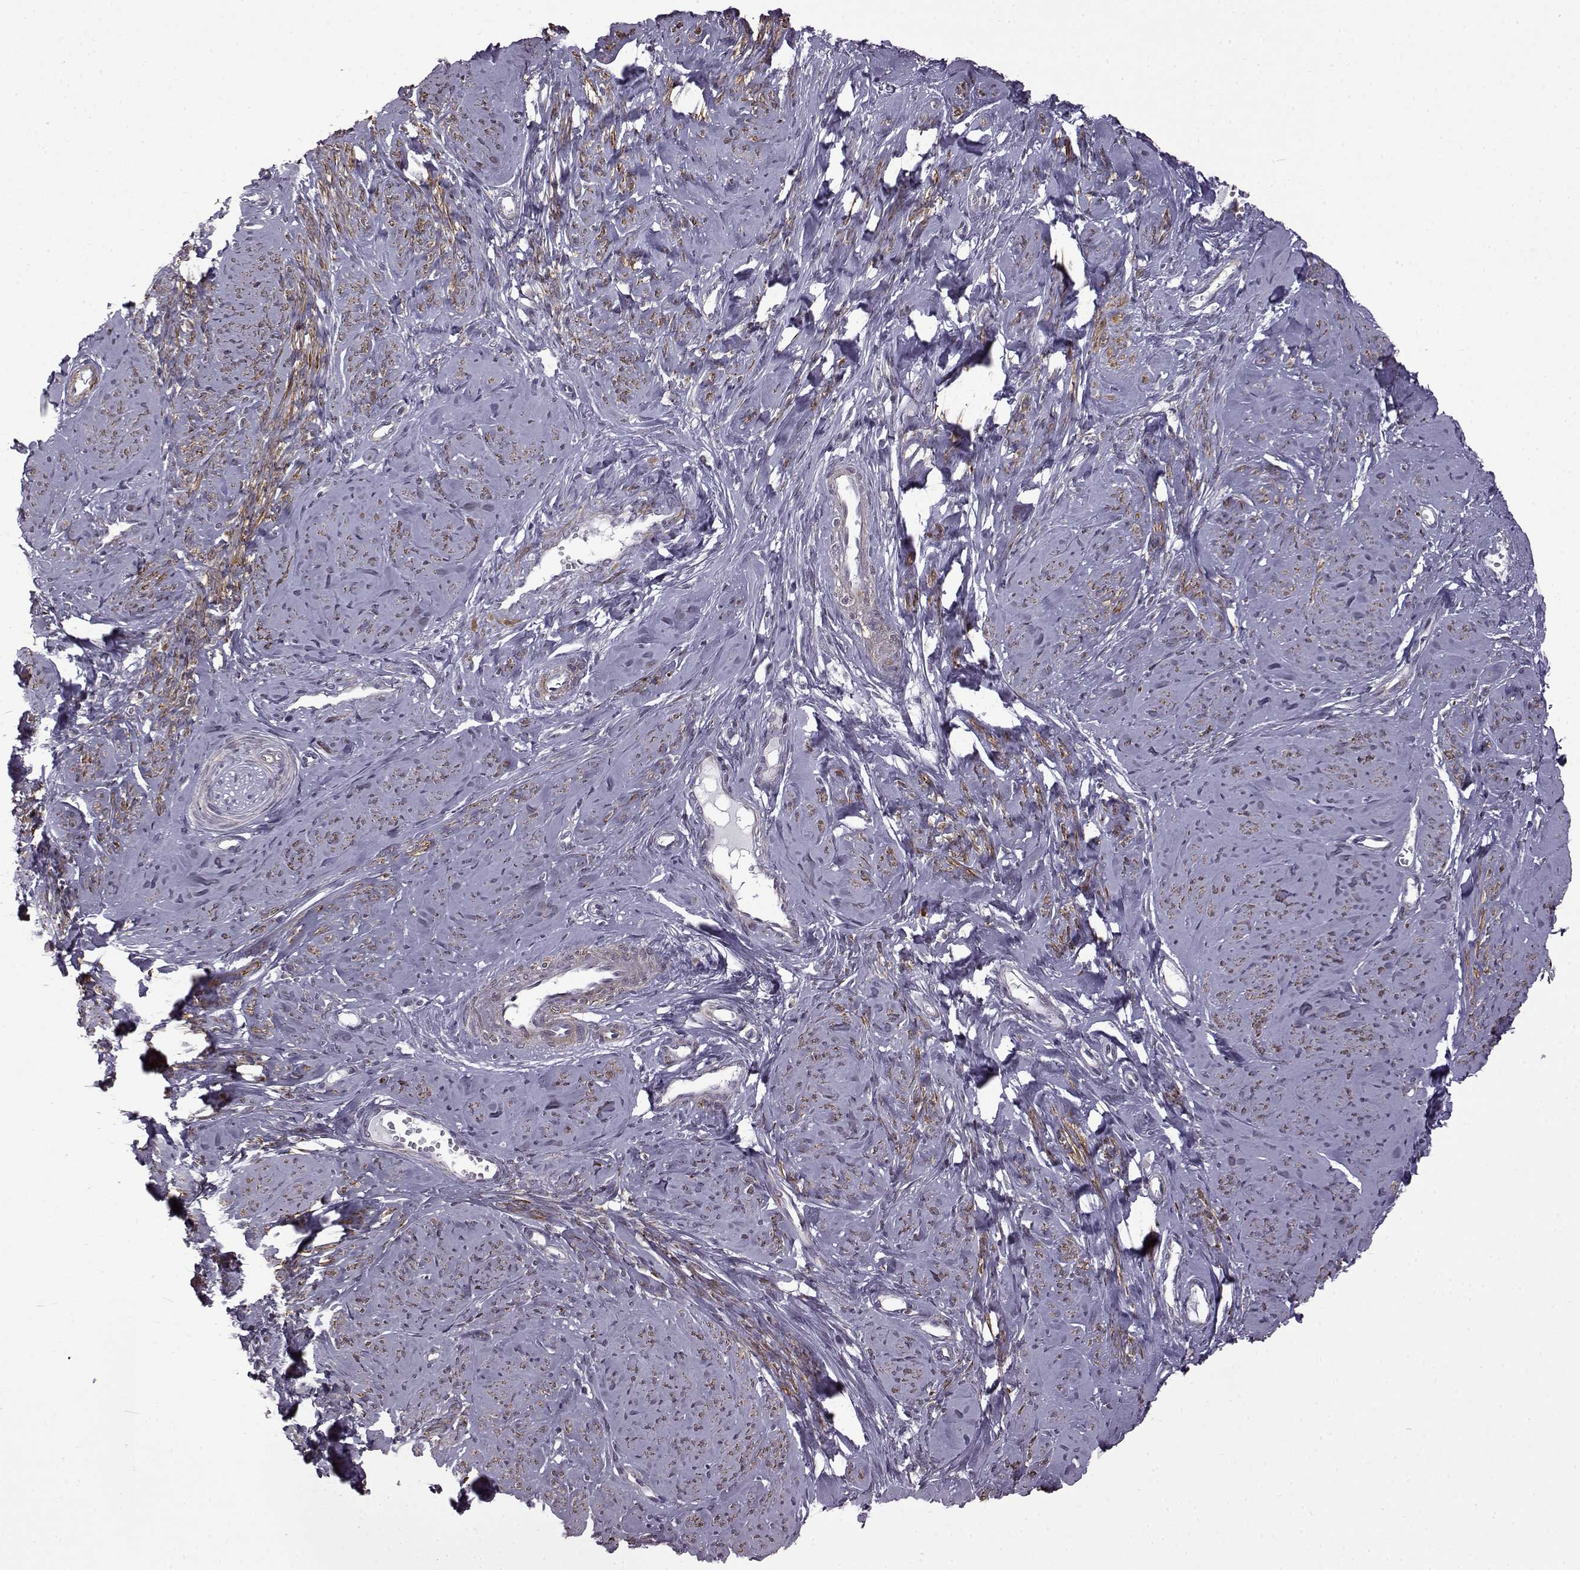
{"staining": {"intensity": "strong", "quantity": "25%-75%", "location": "cytoplasmic/membranous"}, "tissue": "smooth muscle", "cell_type": "Smooth muscle cells", "image_type": "normal", "snomed": [{"axis": "morphology", "description": "Normal tissue, NOS"}, {"axis": "topography", "description": "Smooth muscle"}], "caption": "Normal smooth muscle exhibits strong cytoplasmic/membranous staining in about 25%-75% of smooth muscle cells, visualized by immunohistochemistry.", "gene": "SYNPO2", "patient": {"sex": "female", "age": 48}}